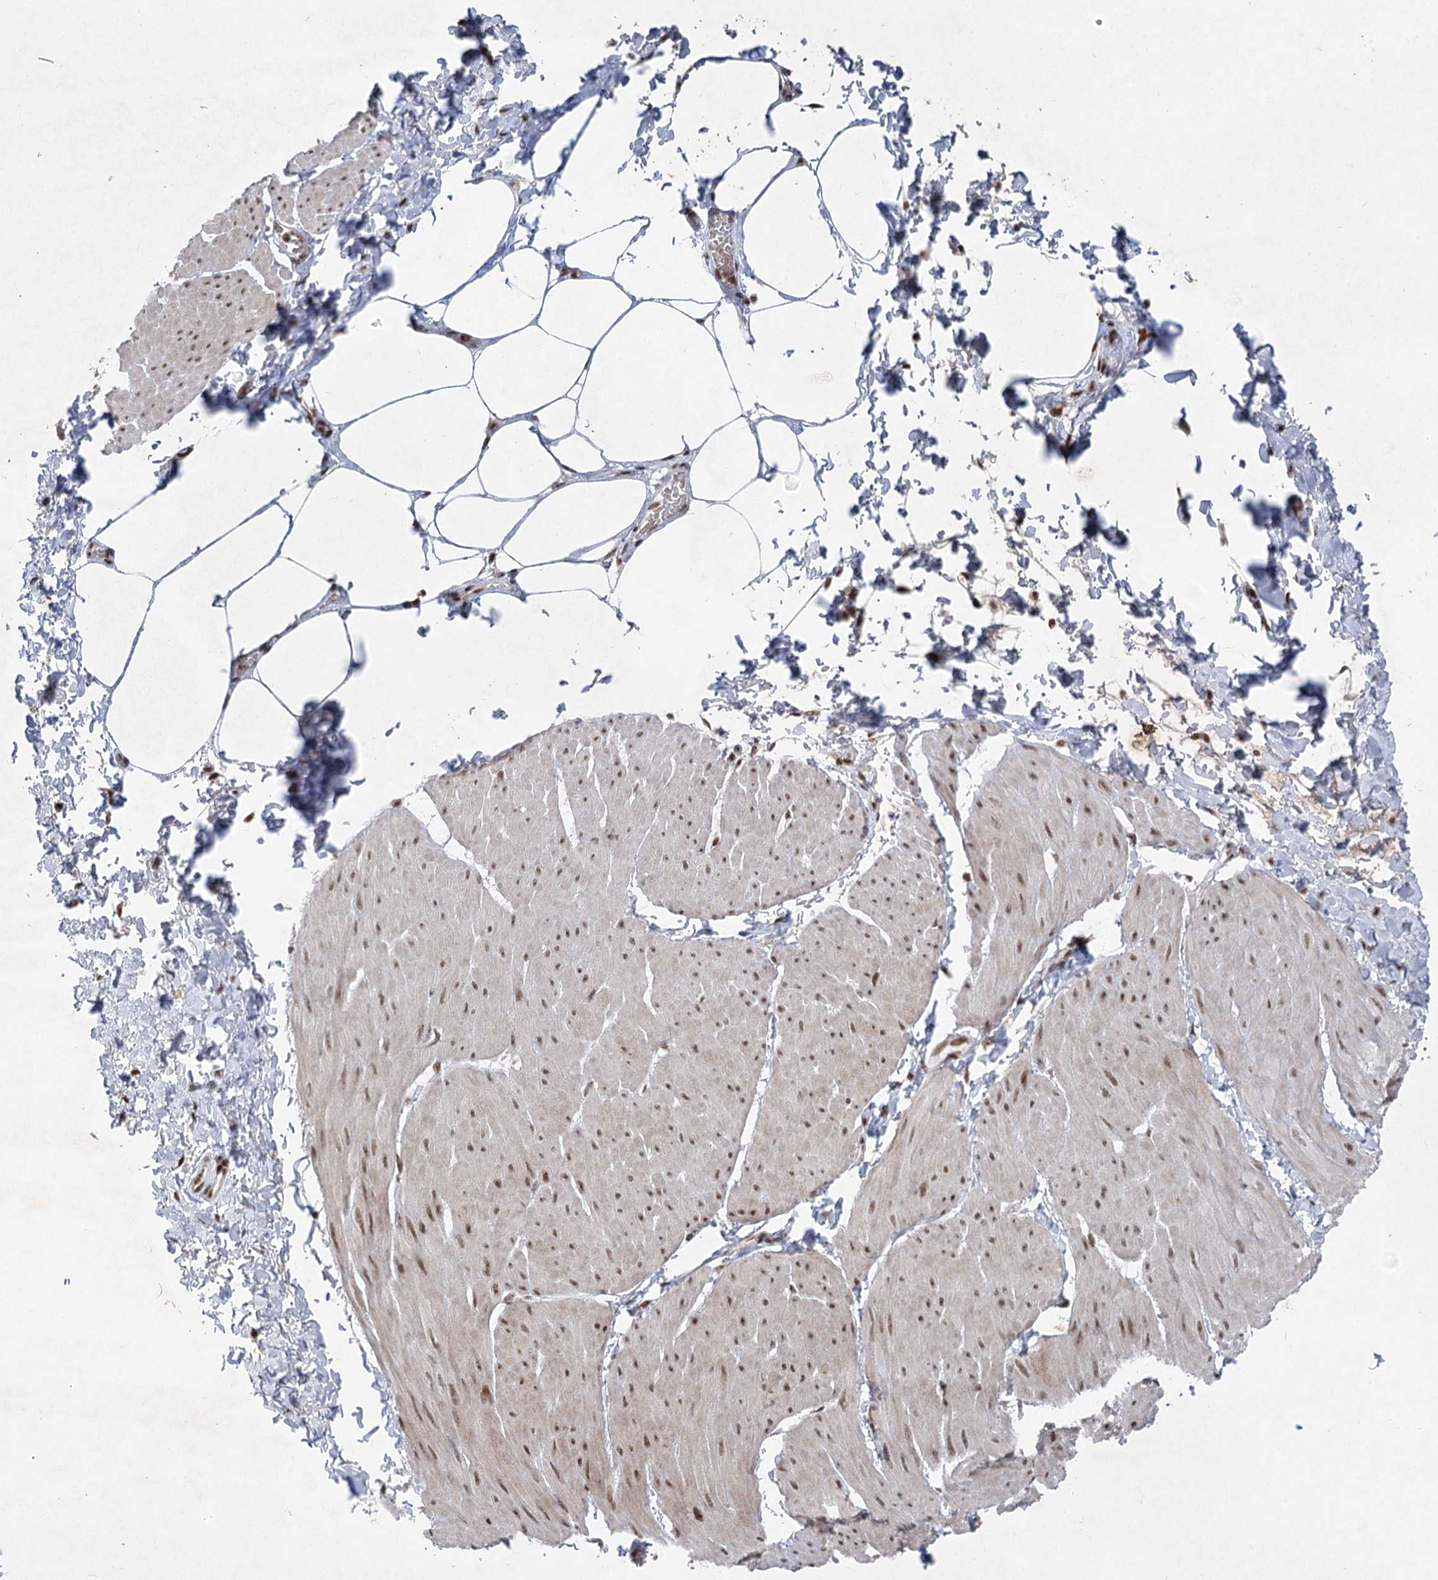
{"staining": {"intensity": "strong", "quantity": "25%-75%", "location": "nuclear"}, "tissue": "smooth muscle", "cell_type": "Smooth muscle cells", "image_type": "normal", "snomed": [{"axis": "morphology", "description": "Urothelial carcinoma, High grade"}, {"axis": "topography", "description": "Urinary bladder"}], "caption": "Brown immunohistochemical staining in unremarkable human smooth muscle displays strong nuclear staining in approximately 25%-75% of smooth muscle cells. The protein of interest is shown in brown color, while the nuclei are stained blue.", "gene": "CGGBP1", "patient": {"sex": "male", "age": 46}}